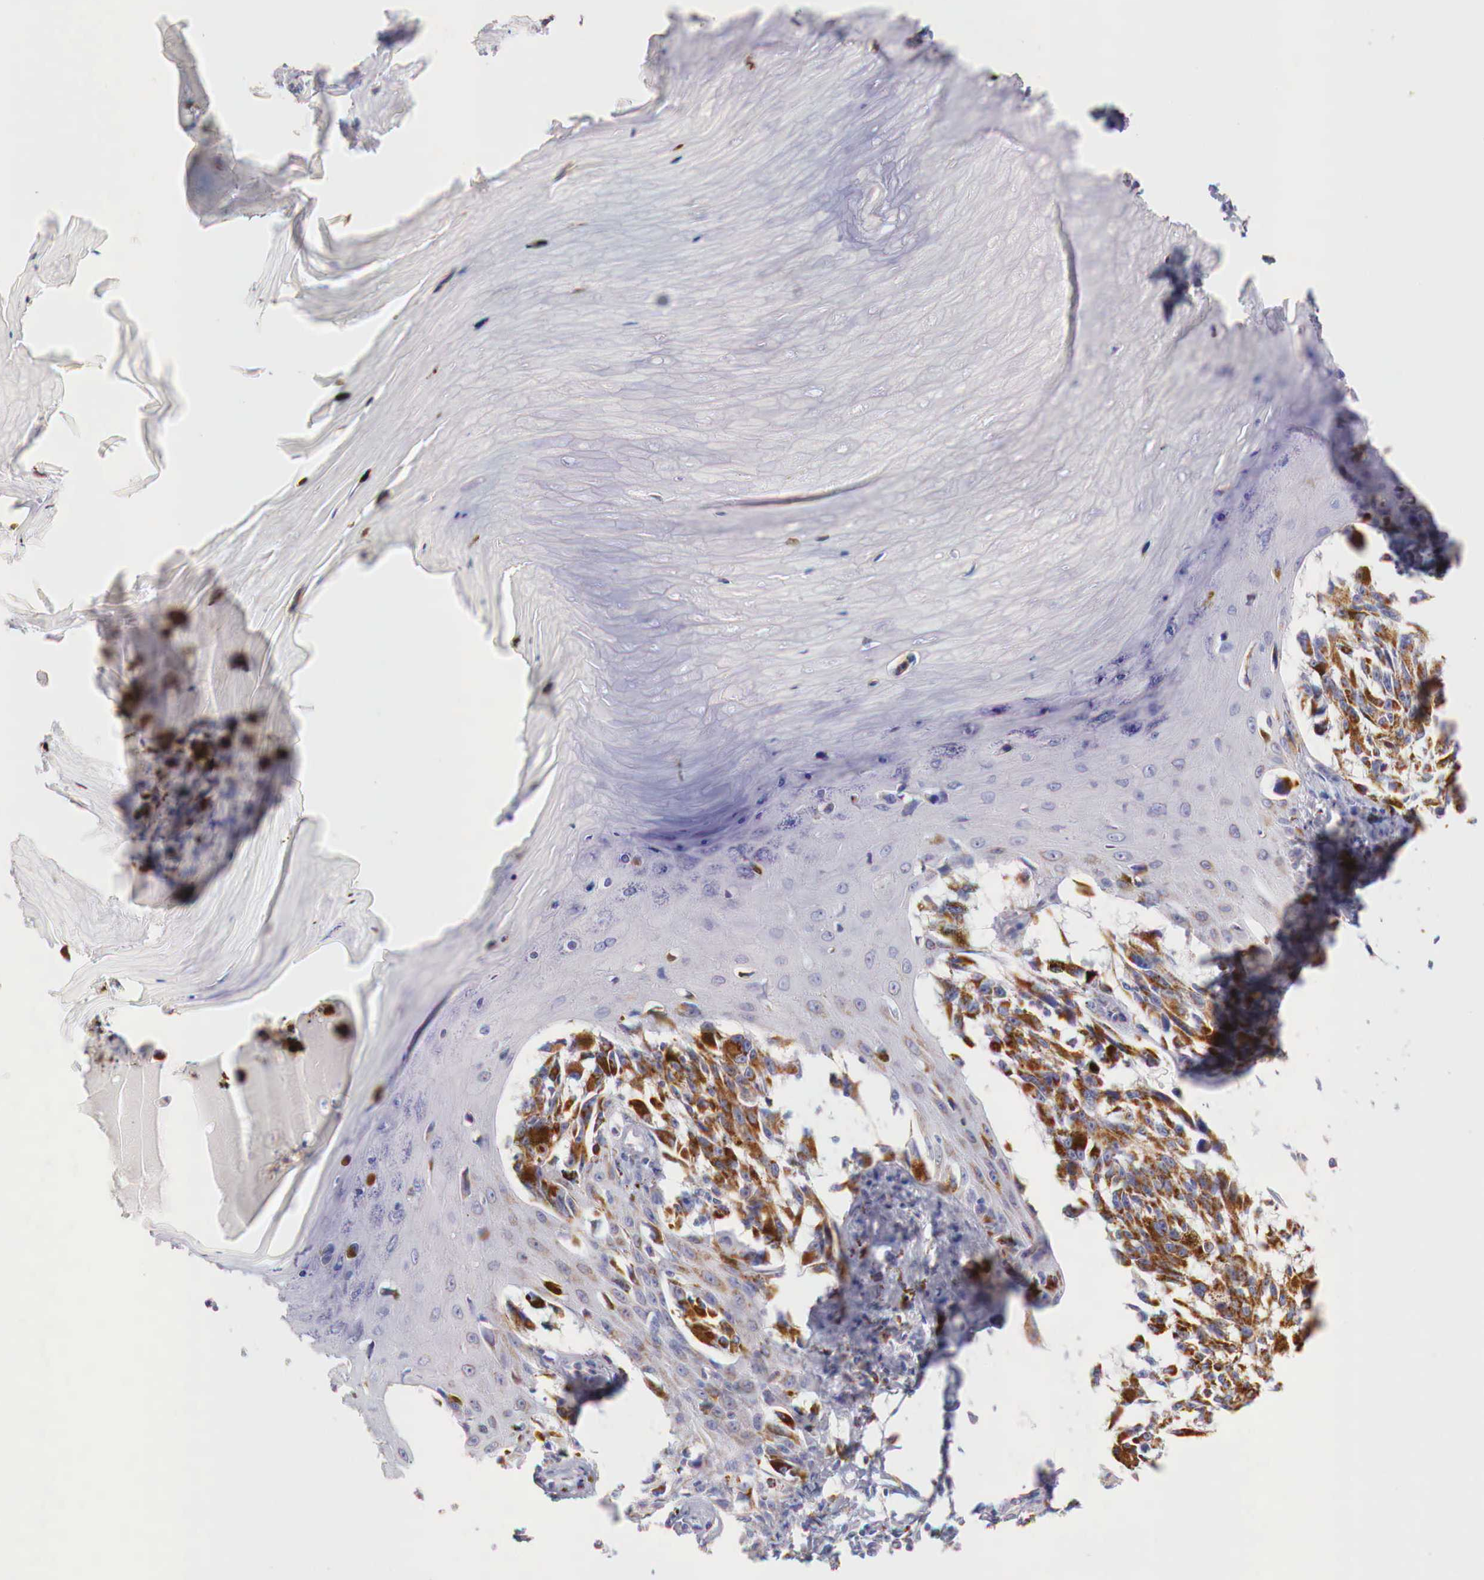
{"staining": {"intensity": "moderate", "quantity": ">75%", "location": "cytoplasmic/membranous"}, "tissue": "melanoma", "cell_type": "Tumor cells", "image_type": "cancer", "snomed": [{"axis": "morphology", "description": "Malignant melanoma, NOS"}, {"axis": "topography", "description": "Skin"}], "caption": "Protein staining by IHC exhibits moderate cytoplasmic/membranous staining in approximately >75% of tumor cells in malignant melanoma.", "gene": "IDH3G", "patient": {"sex": "female", "age": 82}}